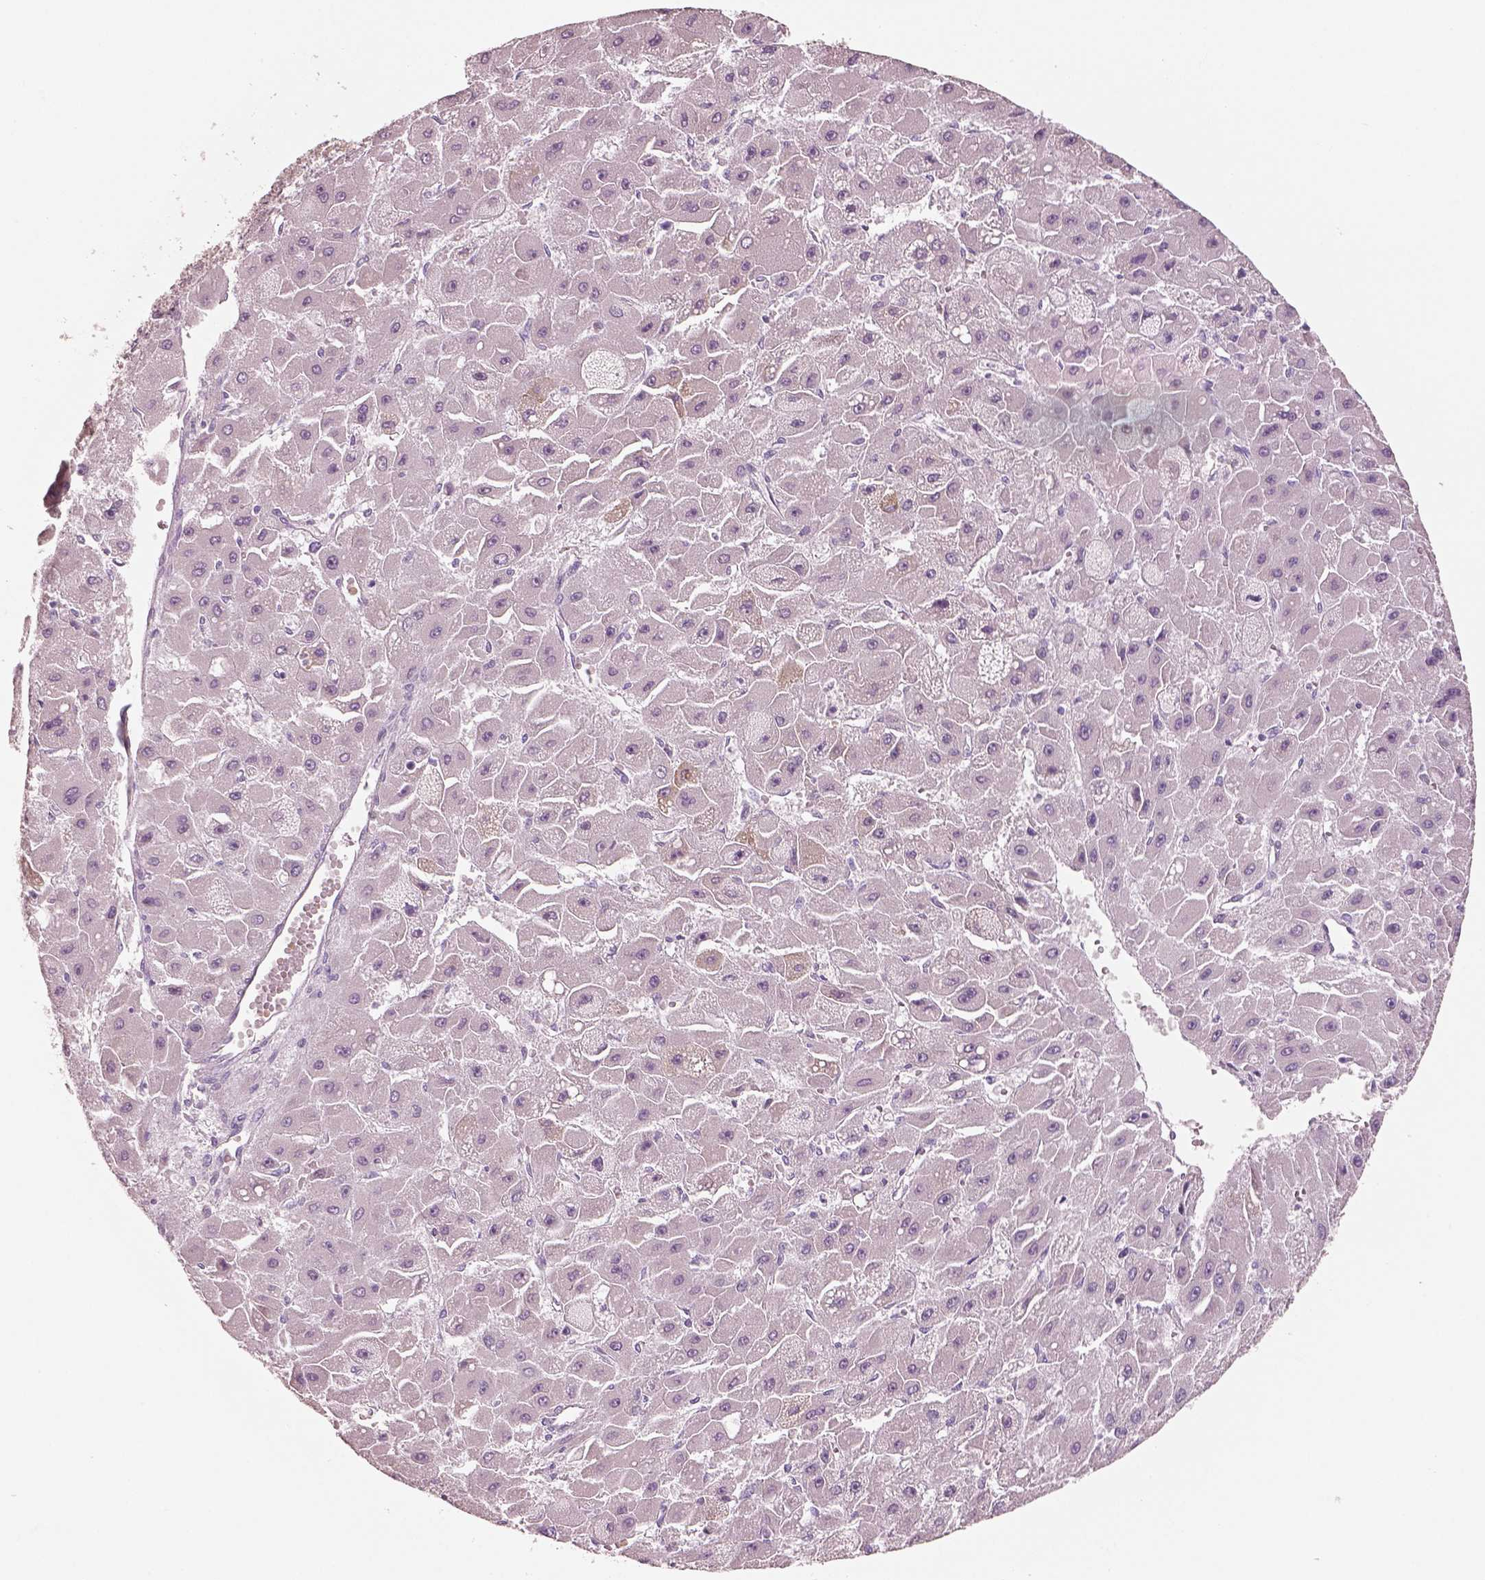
{"staining": {"intensity": "negative", "quantity": "none", "location": "none"}, "tissue": "liver cancer", "cell_type": "Tumor cells", "image_type": "cancer", "snomed": [{"axis": "morphology", "description": "Carcinoma, Hepatocellular, NOS"}, {"axis": "topography", "description": "Liver"}], "caption": "Micrograph shows no significant protein expression in tumor cells of liver cancer (hepatocellular carcinoma).", "gene": "PNOC", "patient": {"sex": "female", "age": 25}}